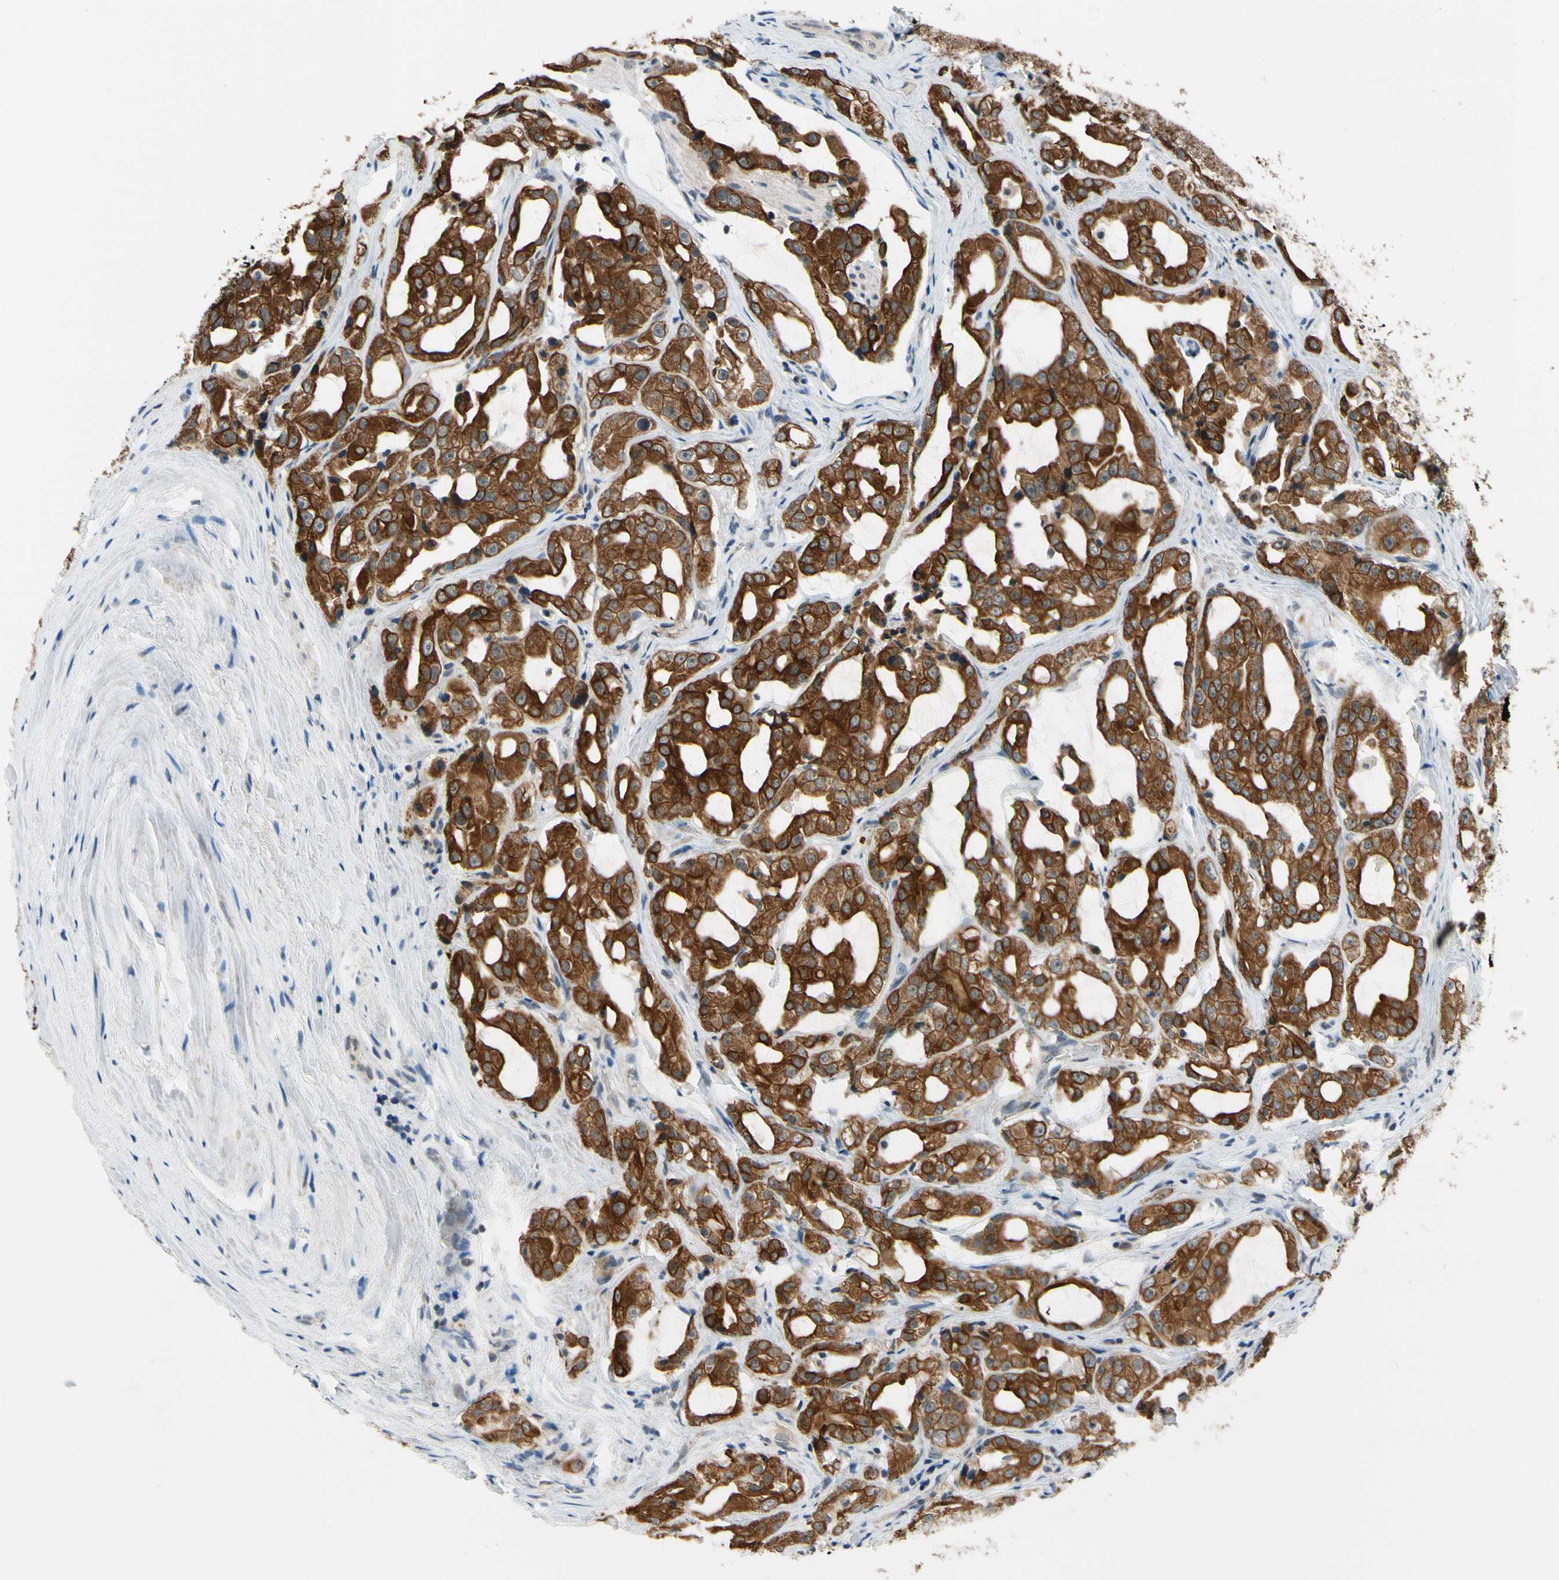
{"staining": {"intensity": "strong", "quantity": ">75%", "location": "cytoplasmic/membranous"}, "tissue": "prostate cancer", "cell_type": "Tumor cells", "image_type": "cancer", "snomed": [{"axis": "morphology", "description": "Adenocarcinoma, High grade"}, {"axis": "topography", "description": "Prostate"}], "caption": "This micrograph demonstrates immunohistochemistry (IHC) staining of prostate high-grade adenocarcinoma, with high strong cytoplasmic/membranous positivity in about >75% of tumor cells.", "gene": "TAF12", "patient": {"sex": "male", "age": 73}}